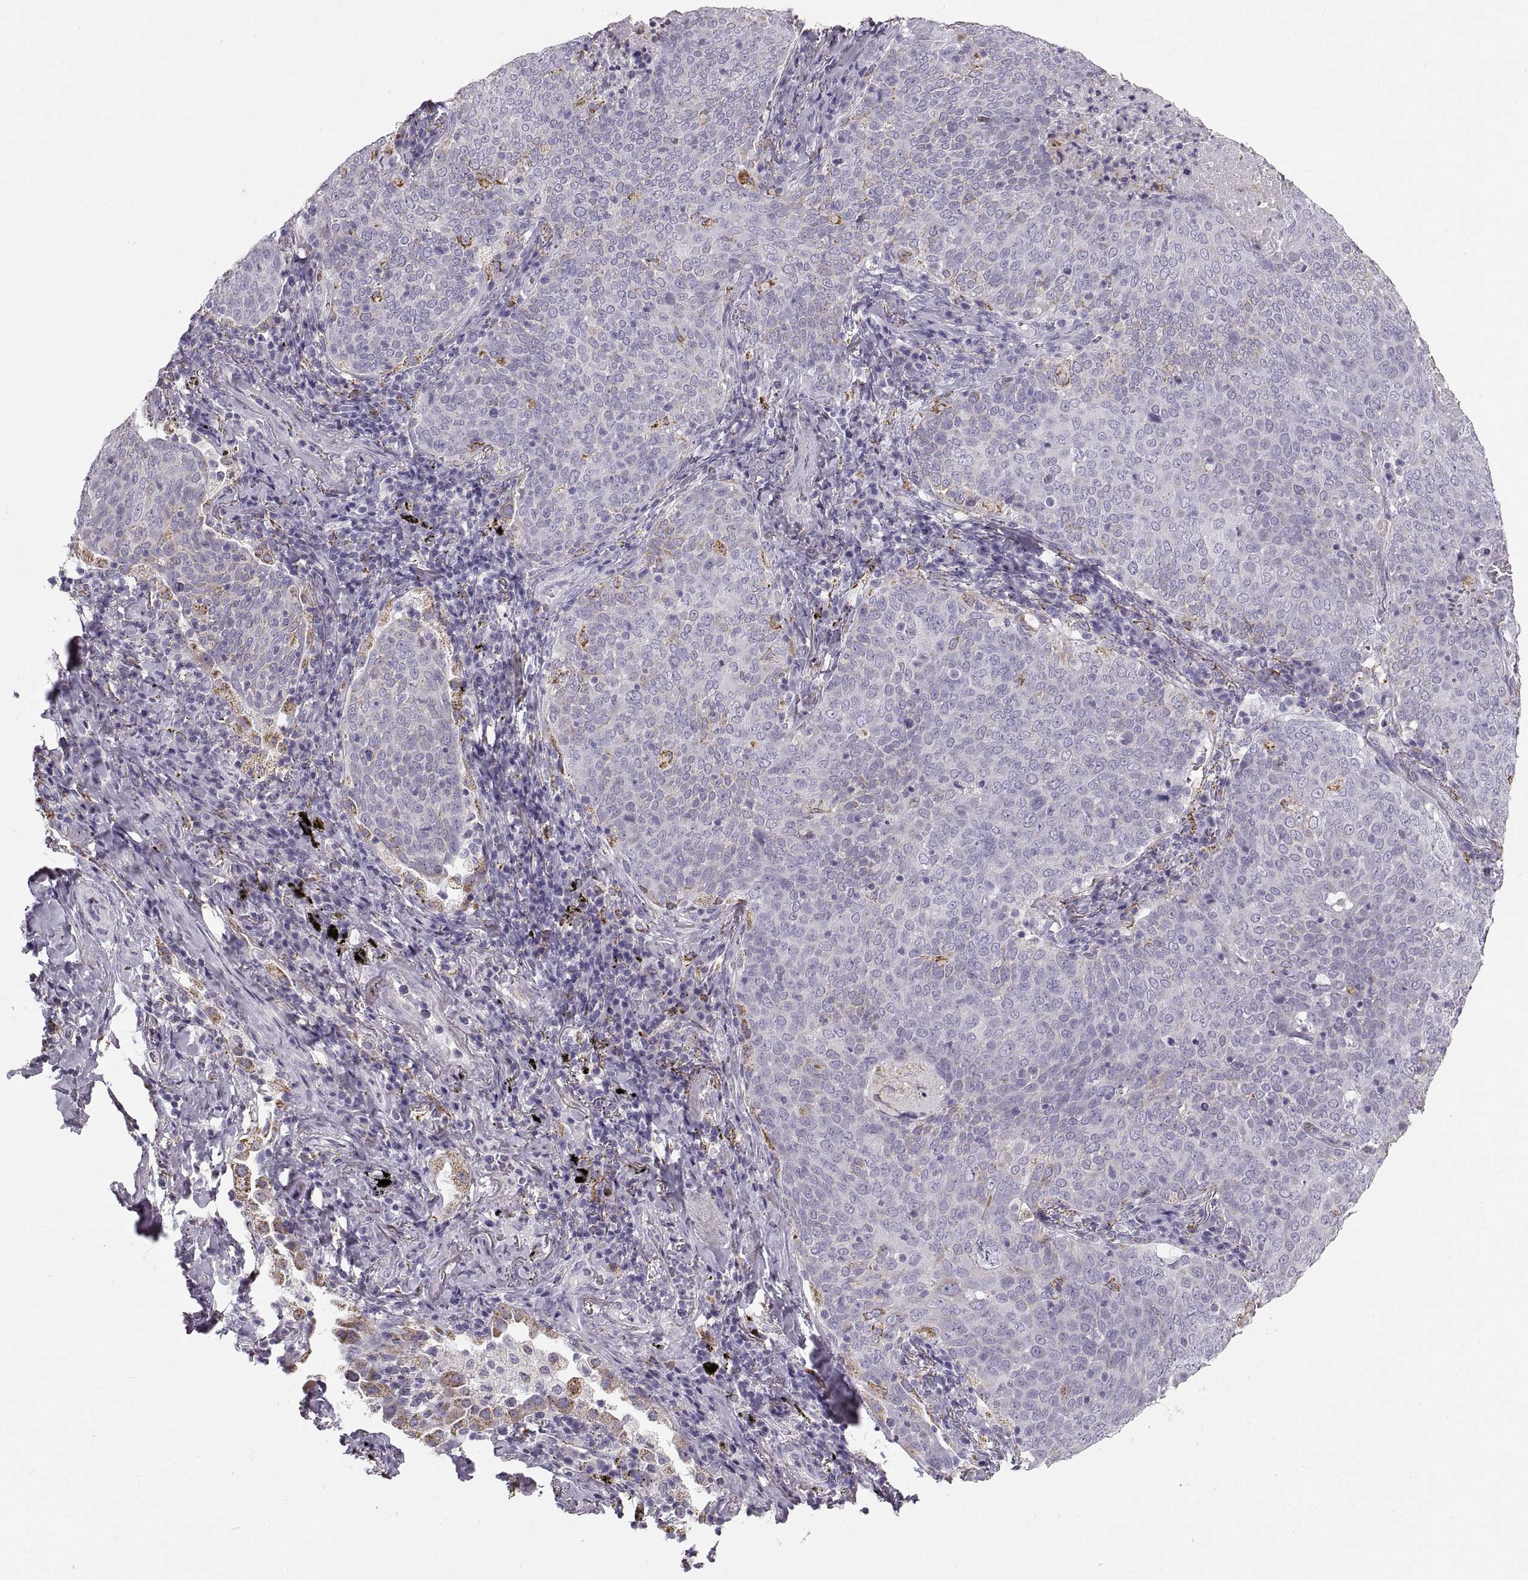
{"staining": {"intensity": "negative", "quantity": "none", "location": "none"}, "tissue": "lung cancer", "cell_type": "Tumor cells", "image_type": "cancer", "snomed": [{"axis": "morphology", "description": "Squamous cell carcinoma, NOS"}, {"axis": "topography", "description": "Lung"}], "caption": "An IHC histopathology image of lung cancer (squamous cell carcinoma) is shown. There is no staining in tumor cells of lung cancer (squamous cell carcinoma).", "gene": "COL9A3", "patient": {"sex": "male", "age": 82}}